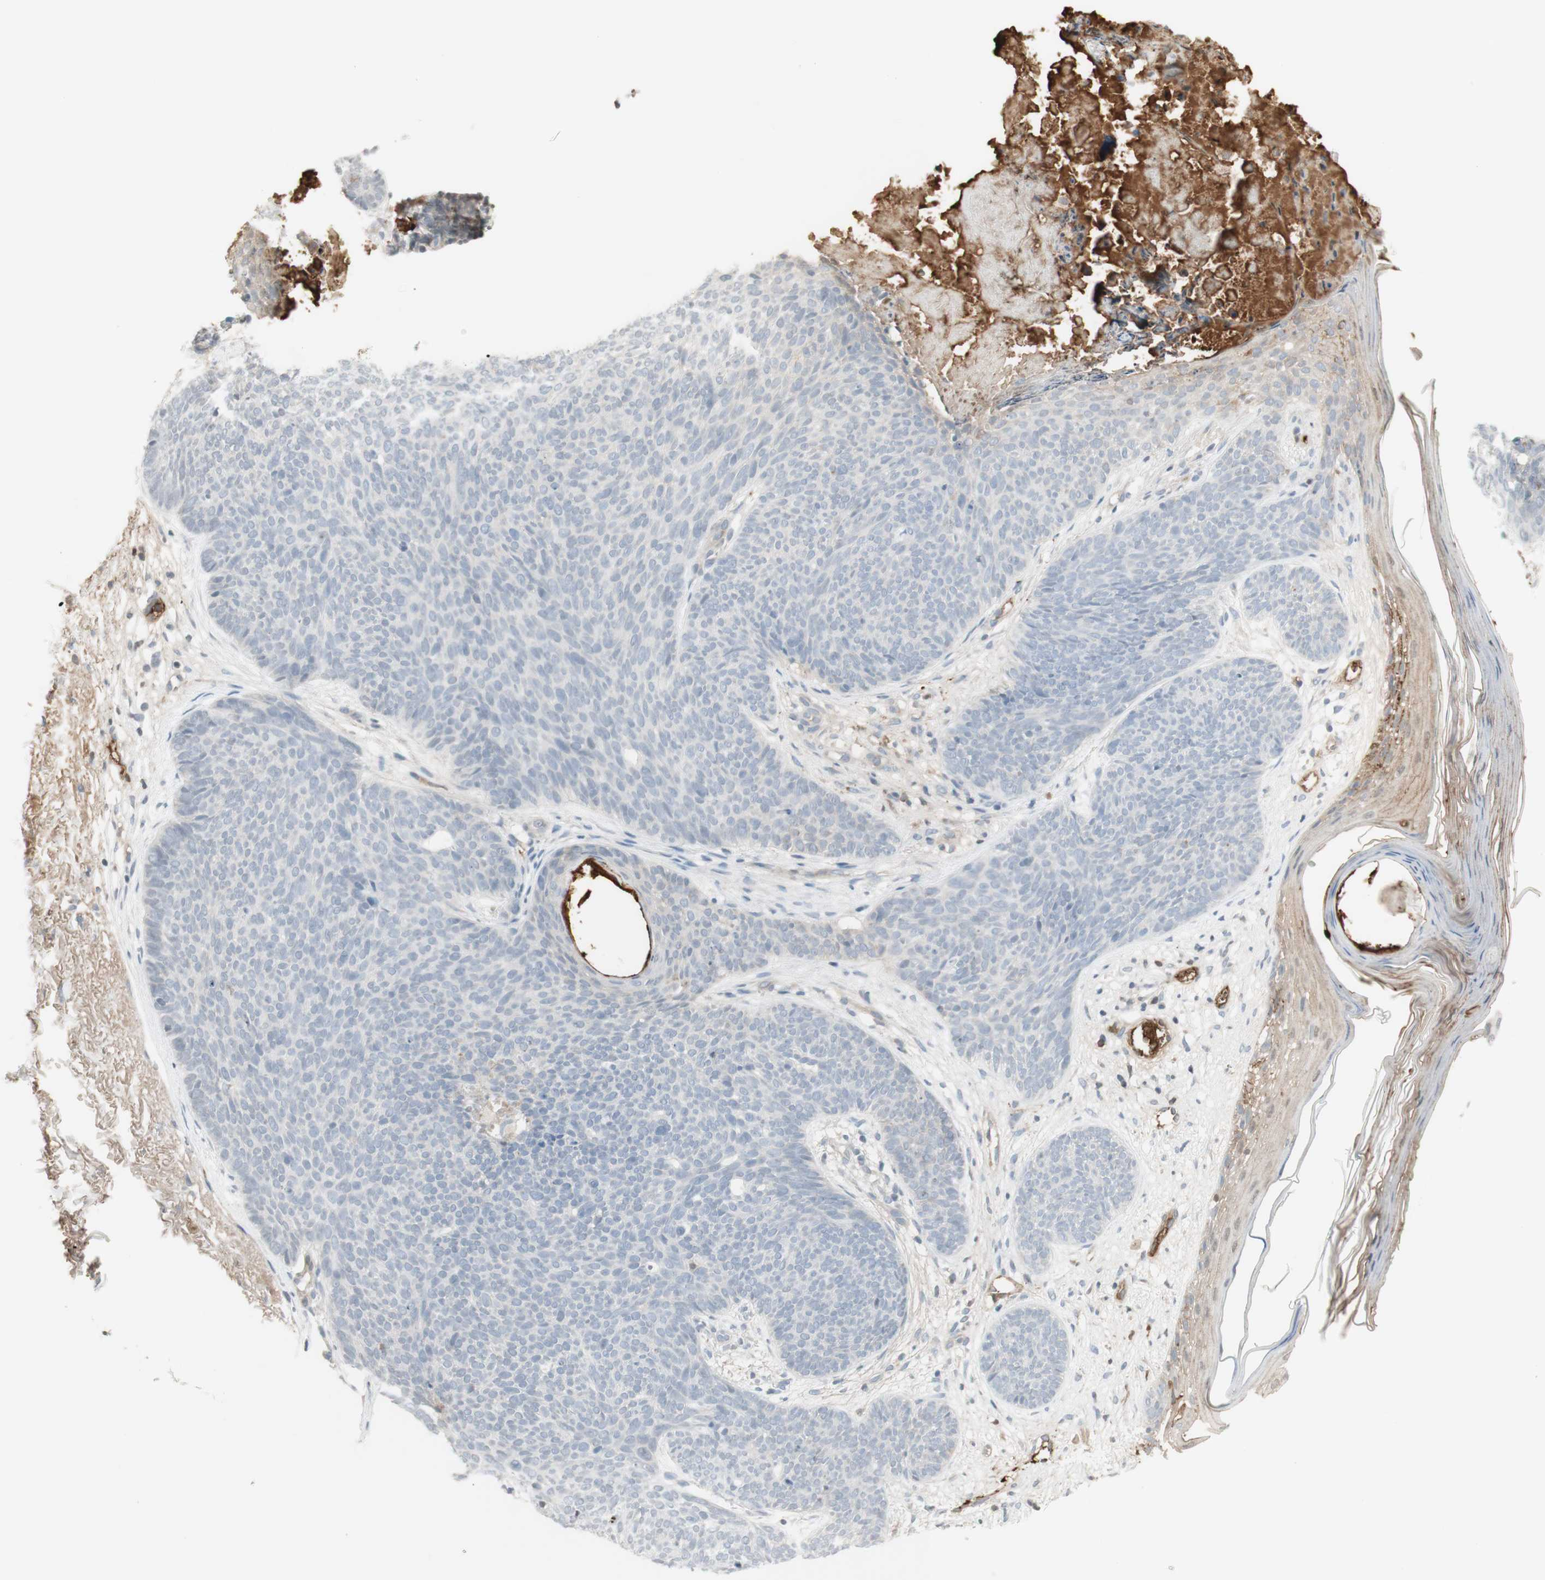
{"staining": {"intensity": "negative", "quantity": "none", "location": "none"}, "tissue": "skin cancer", "cell_type": "Tumor cells", "image_type": "cancer", "snomed": [{"axis": "morphology", "description": "Normal tissue, NOS"}, {"axis": "morphology", "description": "Basal cell carcinoma"}, {"axis": "topography", "description": "Skin"}], "caption": "Tumor cells are negative for brown protein staining in basal cell carcinoma (skin).", "gene": "NID1", "patient": {"sex": "female", "age": 70}}